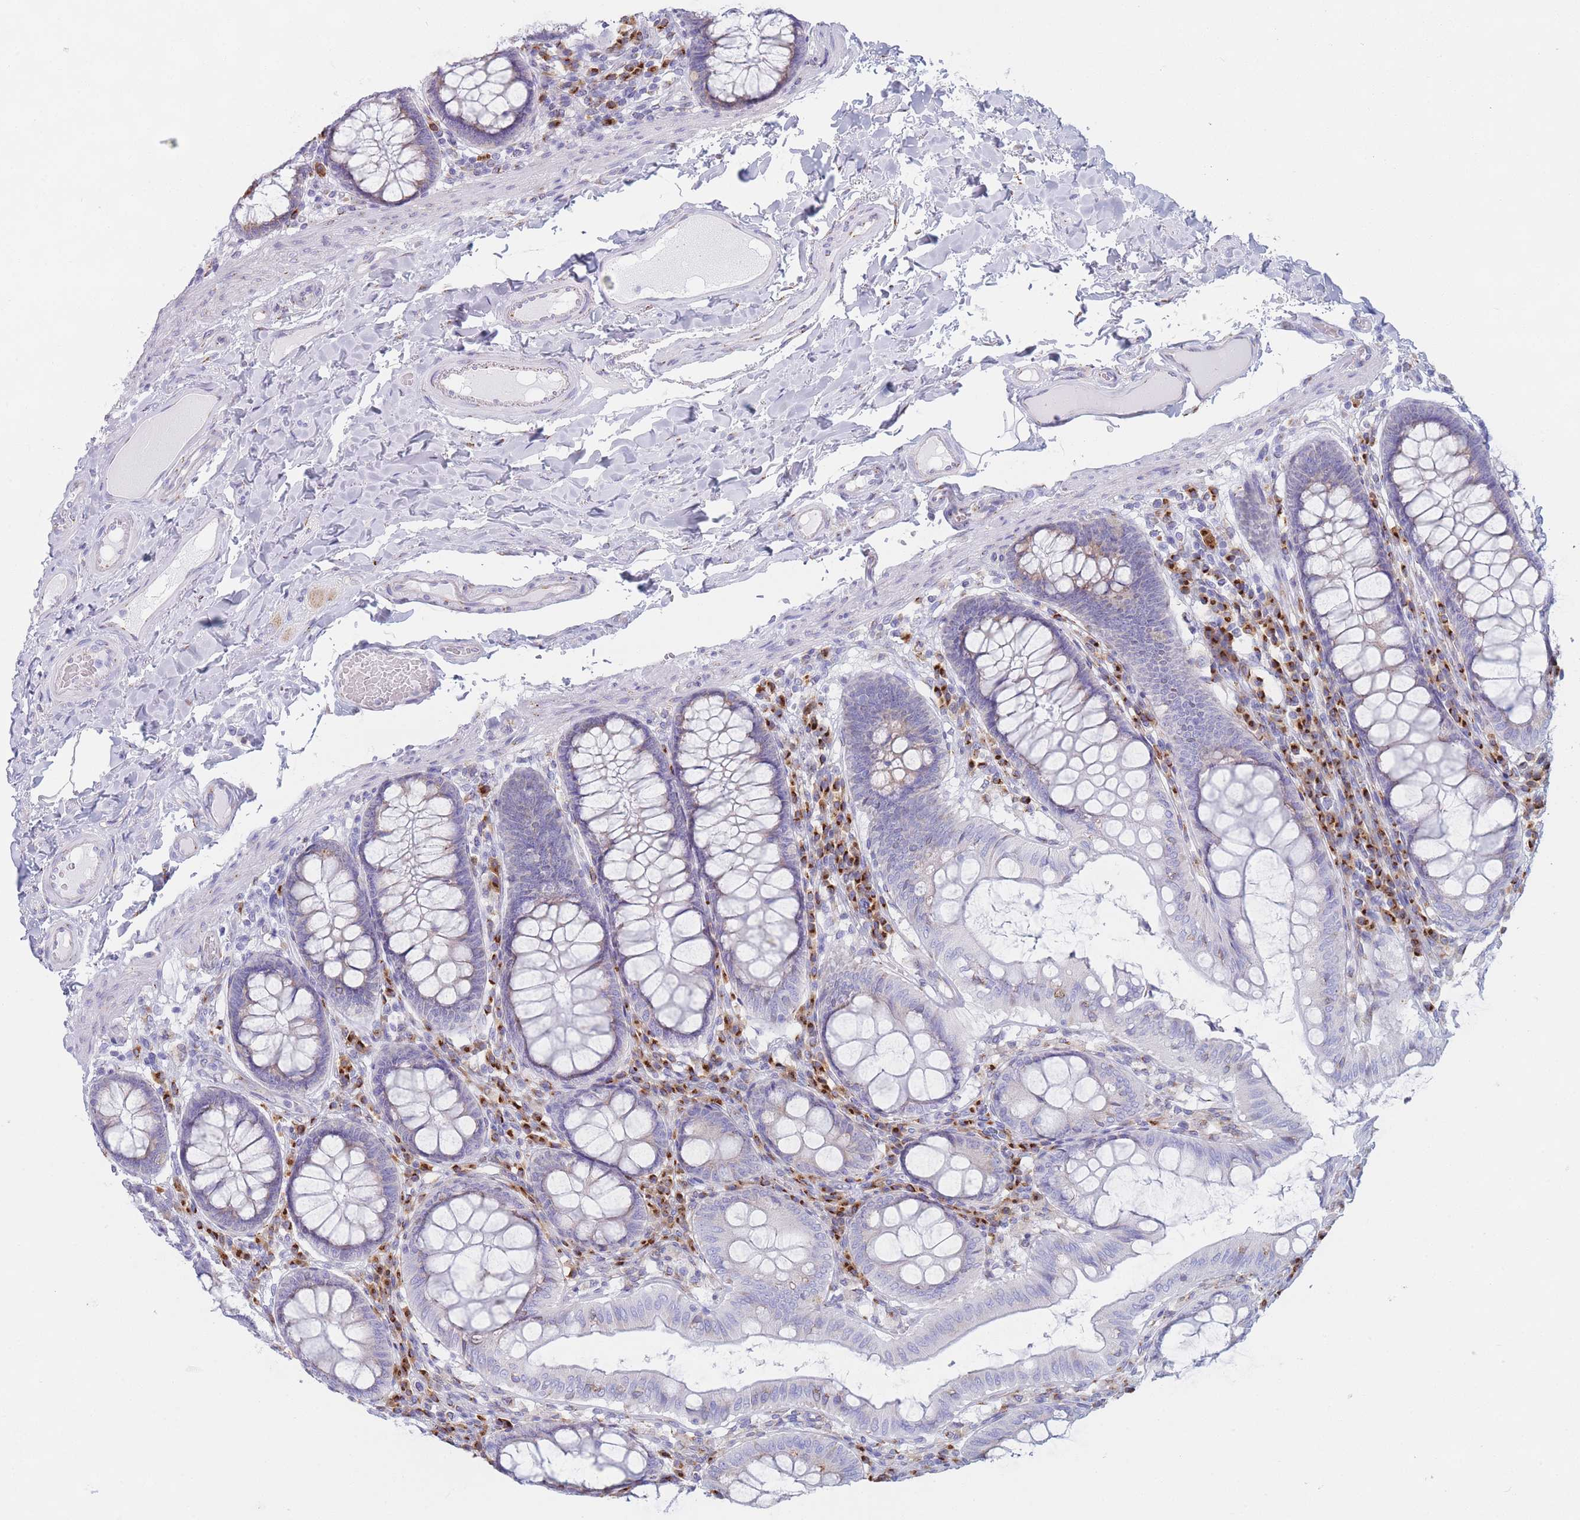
{"staining": {"intensity": "negative", "quantity": "none", "location": "none"}, "tissue": "colon", "cell_type": "Endothelial cells", "image_type": "normal", "snomed": [{"axis": "morphology", "description": "Normal tissue, NOS"}, {"axis": "topography", "description": "Colon"}], "caption": "Endothelial cells show no significant protein positivity in normal colon.", "gene": "MRPL30", "patient": {"sex": "male", "age": 84}}